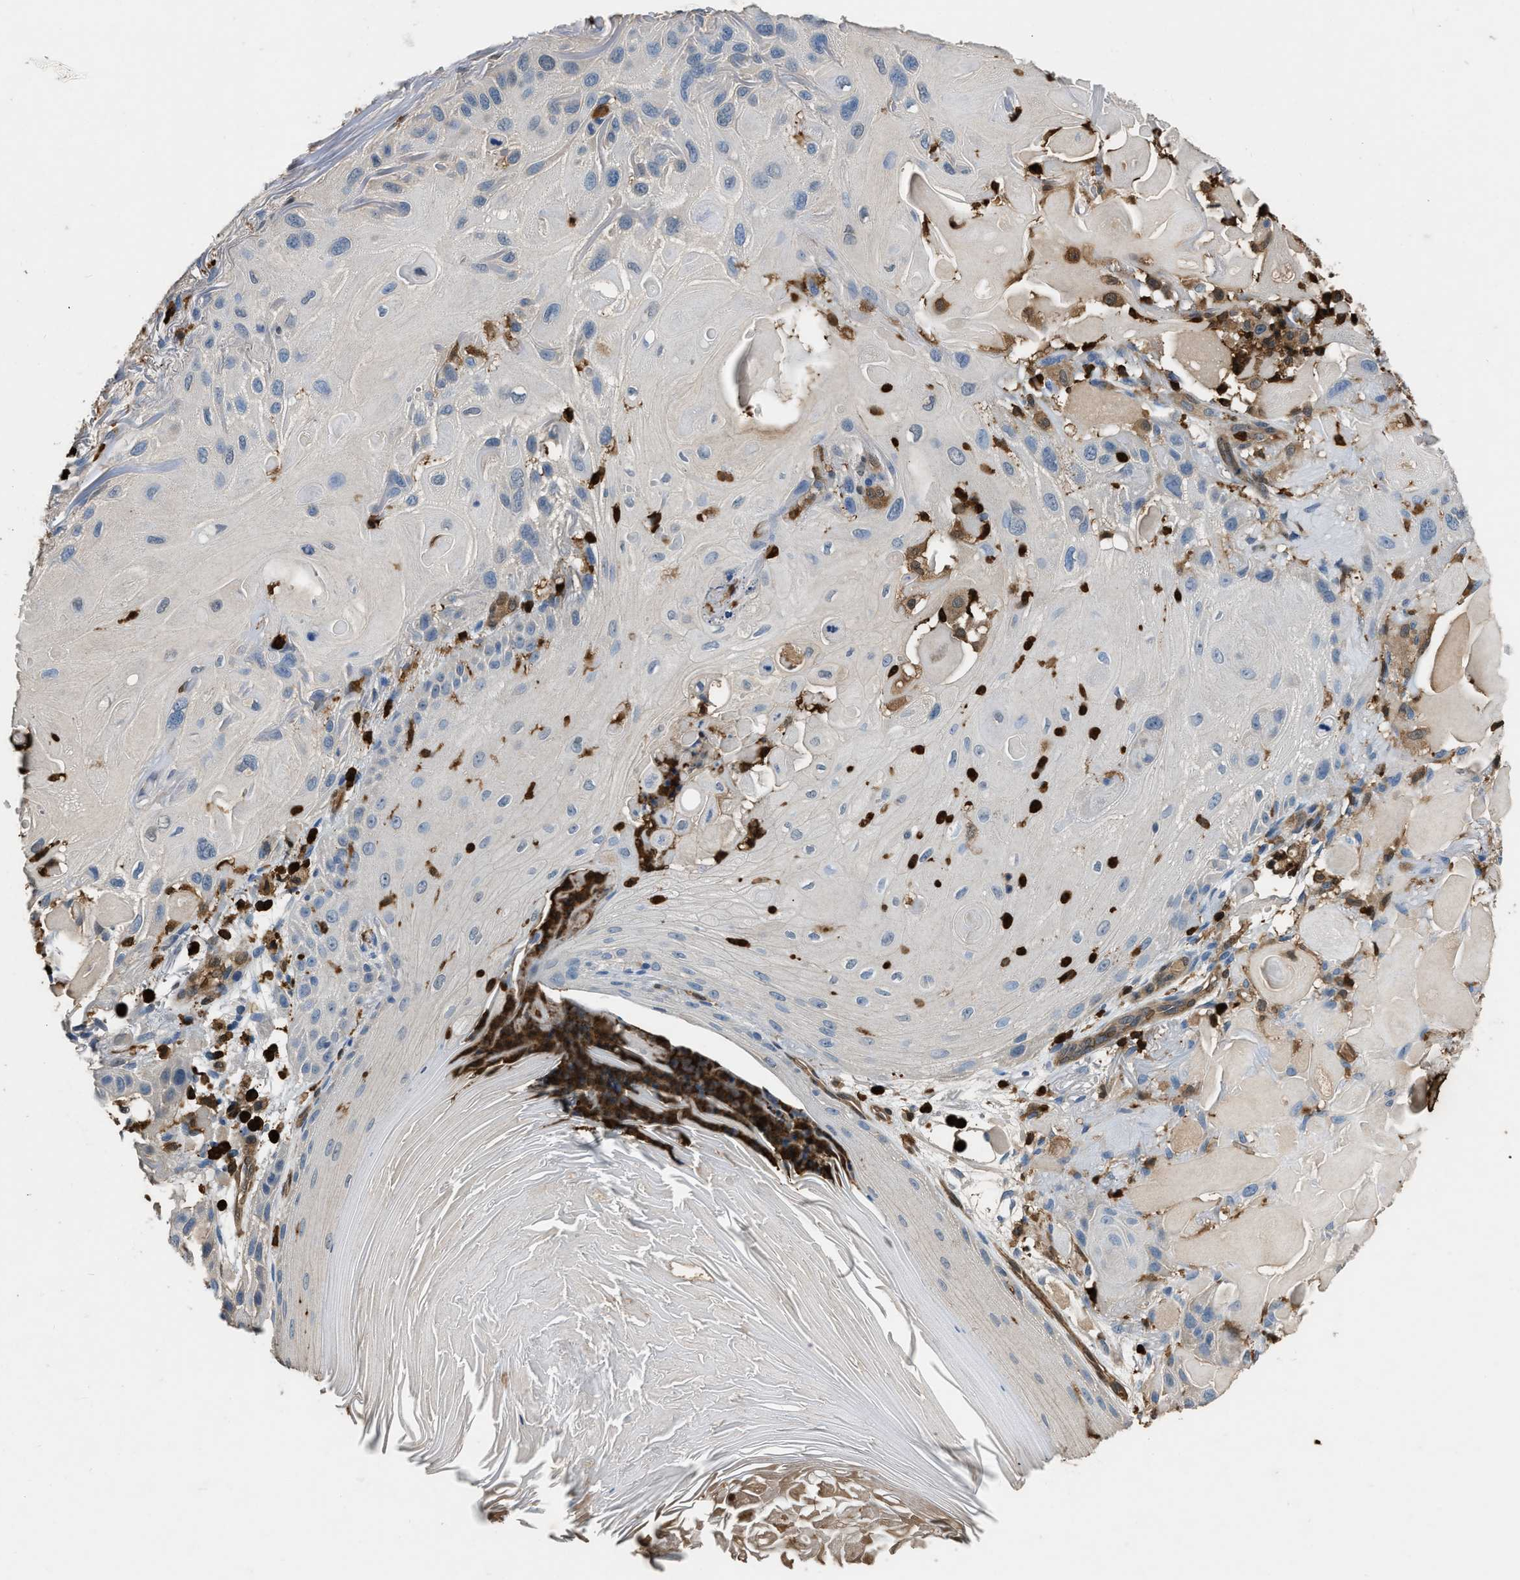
{"staining": {"intensity": "negative", "quantity": "none", "location": "none"}, "tissue": "skin cancer", "cell_type": "Tumor cells", "image_type": "cancer", "snomed": [{"axis": "morphology", "description": "Squamous cell carcinoma, NOS"}, {"axis": "topography", "description": "Skin"}], "caption": "A histopathology image of skin squamous cell carcinoma stained for a protein reveals no brown staining in tumor cells.", "gene": "ARHGDIB", "patient": {"sex": "female", "age": 77}}